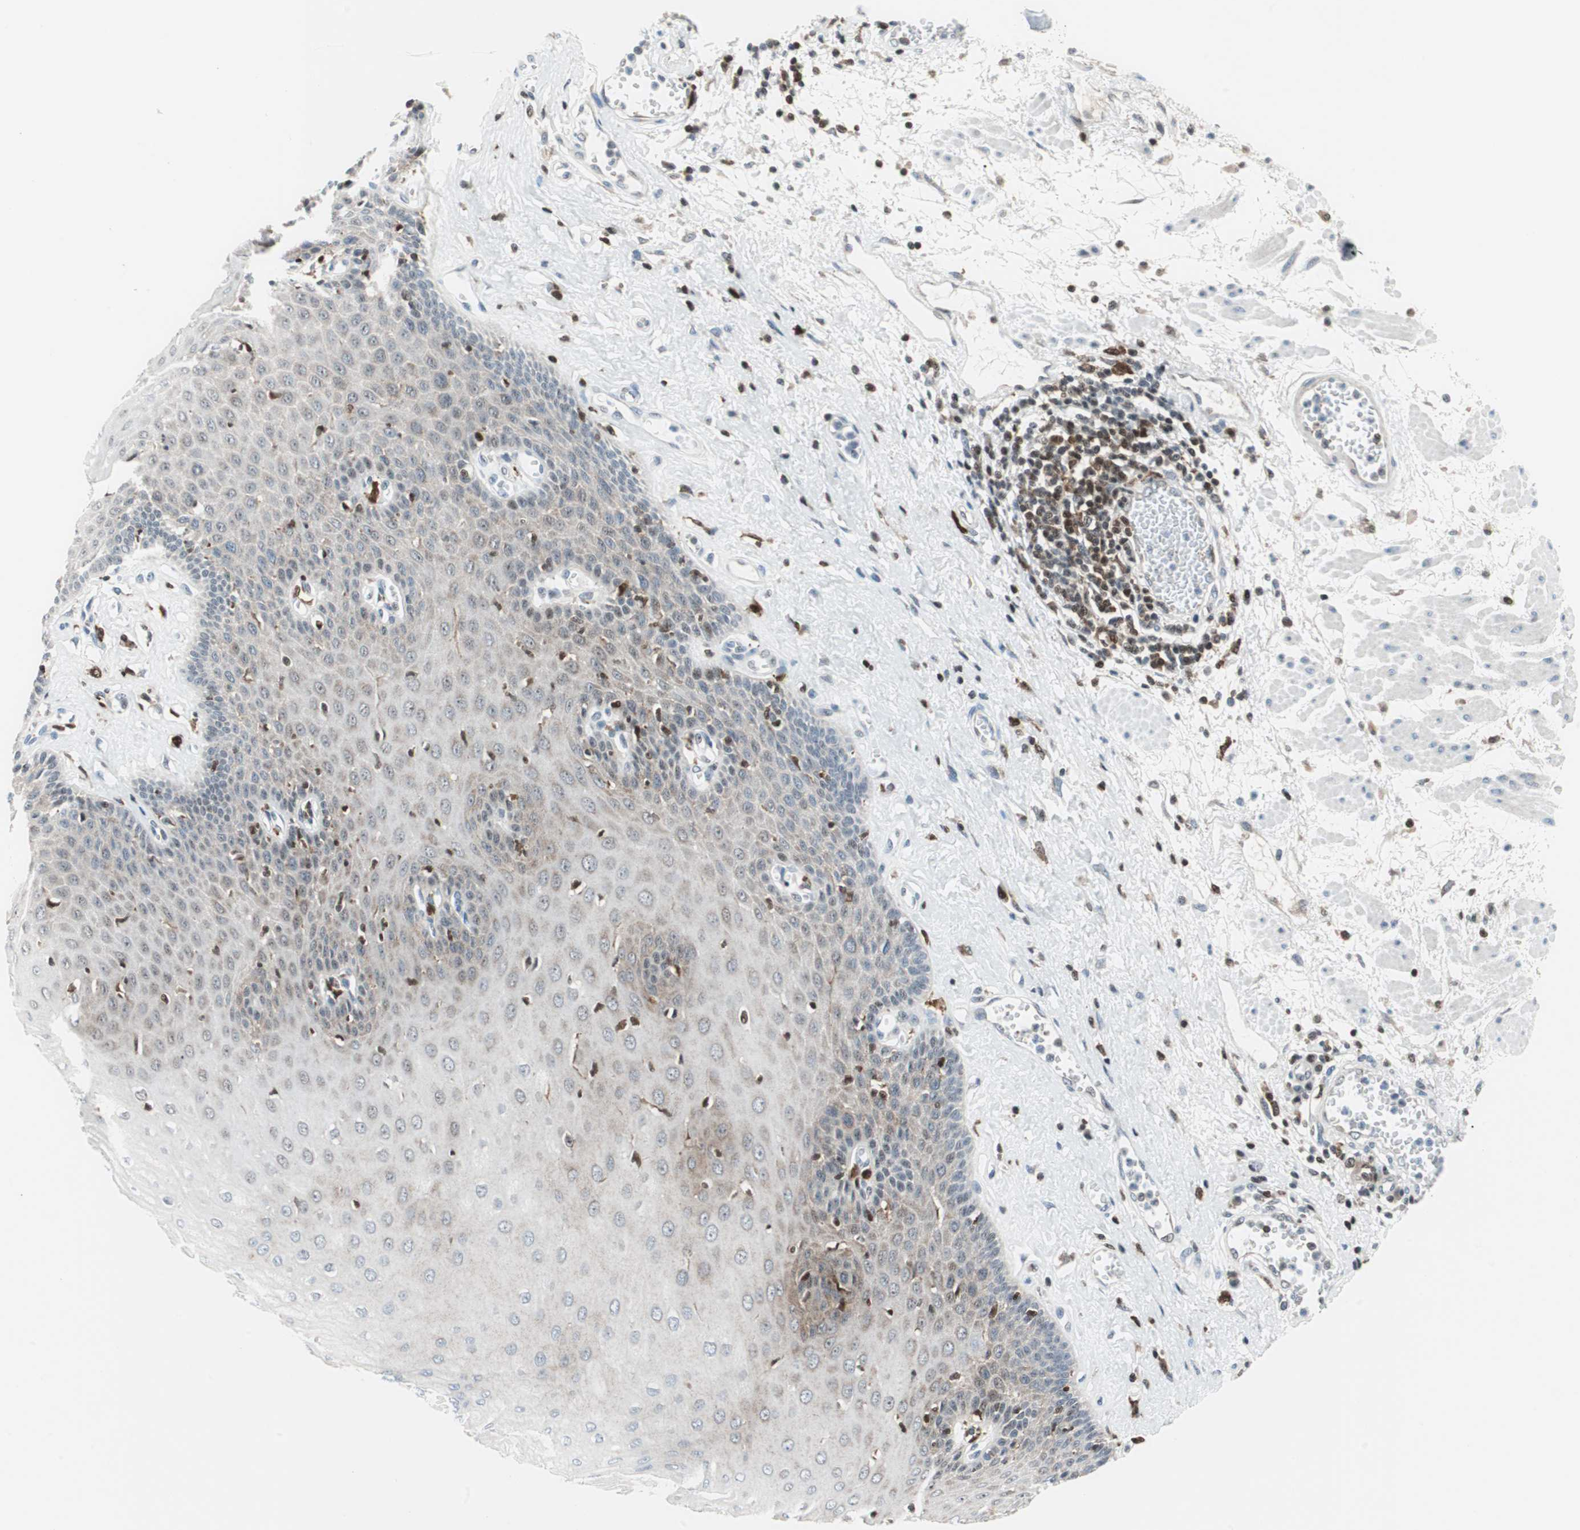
{"staining": {"intensity": "weak", "quantity": "25%-75%", "location": "cytoplasmic/membranous"}, "tissue": "esophagus", "cell_type": "Squamous epithelial cells", "image_type": "normal", "snomed": [{"axis": "morphology", "description": "Normal tissue, NOS"}, {"axis": "morphology", "description": "Squamous cell carcinoma, NOS"}, {"axis": "topography", "description": "Esophagus"}], "caption": "Protein staining of unremarkable esophagus displays weak cytoplasmic/membranous staining in approximately 25%-75% of squamous epithelial cells.", "gene": "RGS10", "patient": {"sex": "male", "age": 65}}